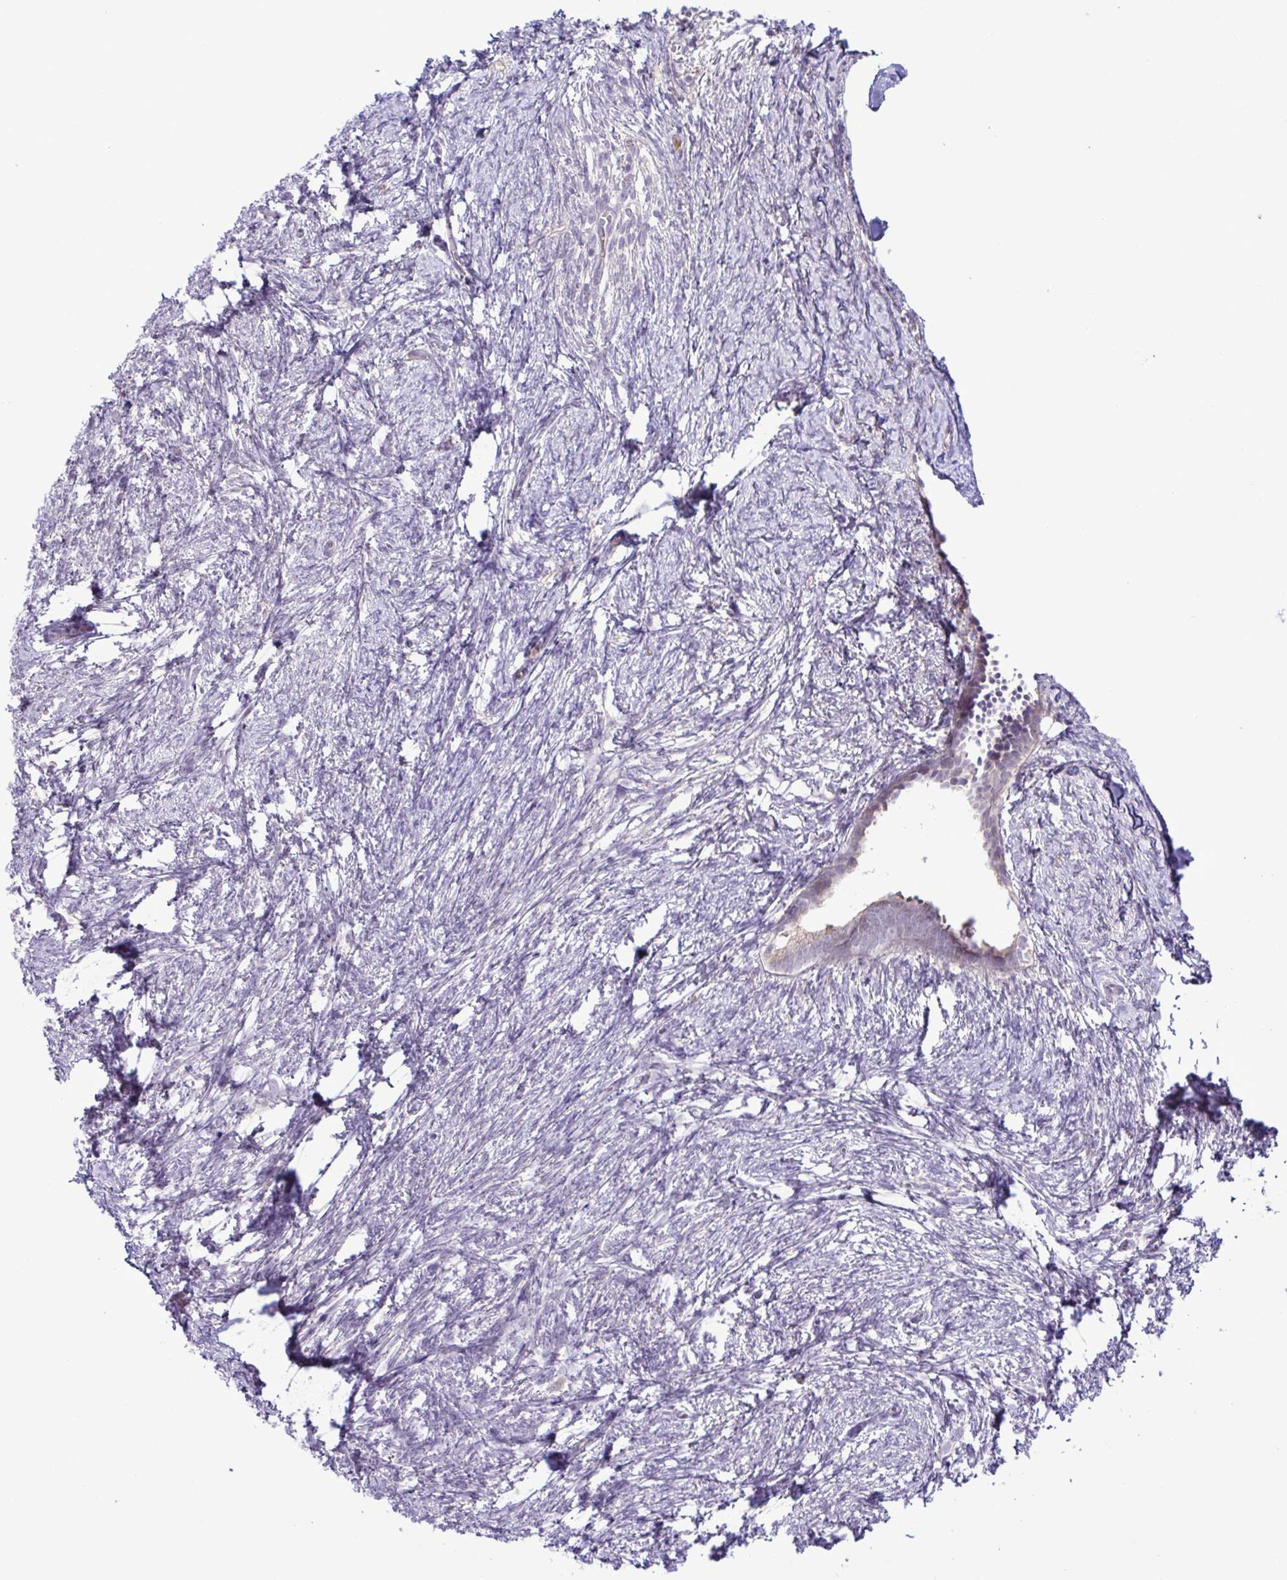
{"staining": {"intensity": "moderate", "quantity": "25%-75%", "location": "cytoplasmic/membranous"}, "tissue": "ovary", "cell_type": "Follicle cells", "image_type": "normal", "snomed": [{"axis": "morphology", "description": "Normal tissue, NOS"}, {"axis": "topography", "description": "Ovary"}], "caption": "Immunohistochemistry (IHC) histopathology image of normal ovary stained for a protein (brown), which shows medium levels of moderate cytoplasmic/membranous staining in about 25%-75% of follicle cells.", "gene": "SYNPO2L", "patient": {"sex": "female", "age": 41}}